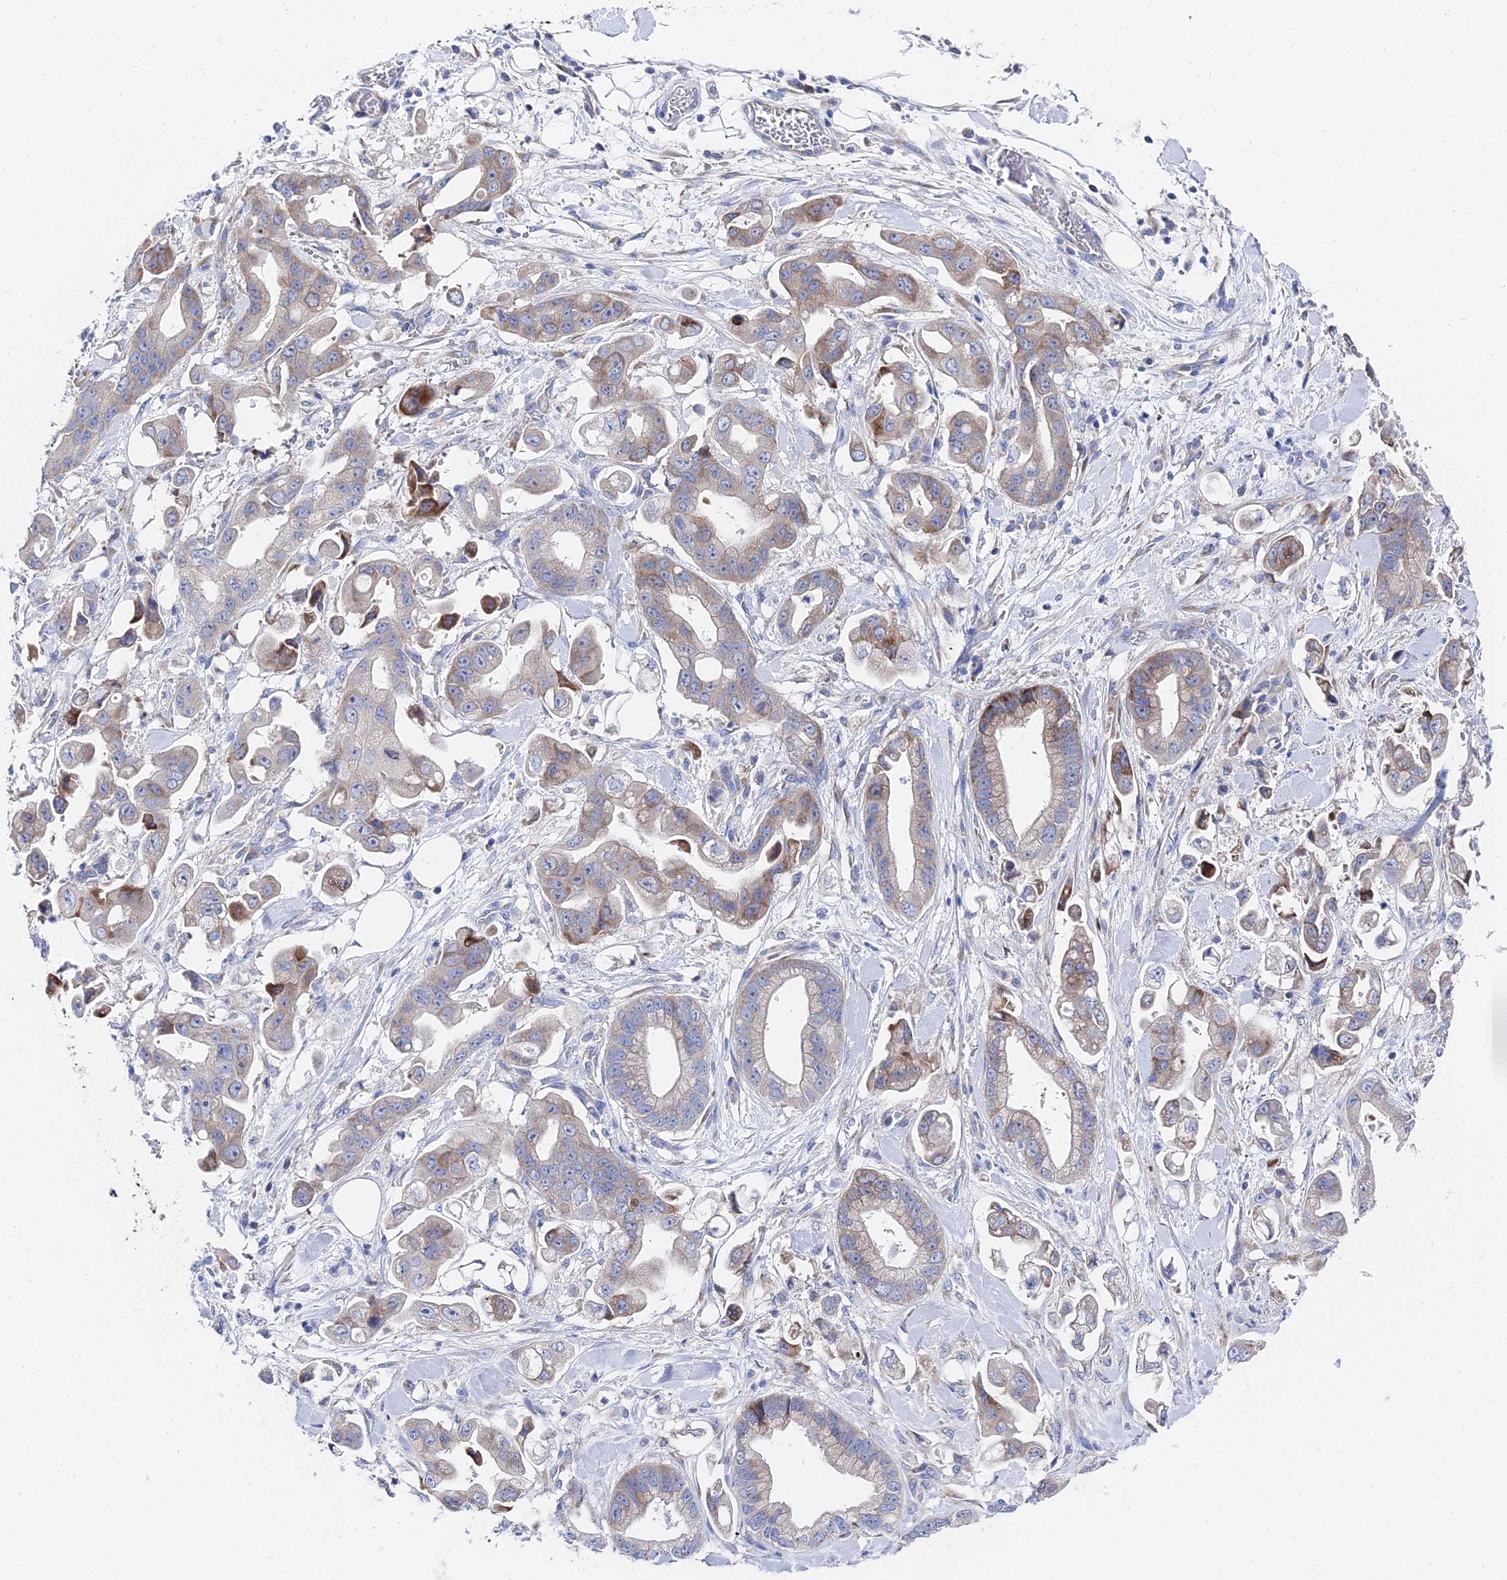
{"staining": {"intensity": "moderate", "quantity": "<25%", "location": "cytoplasmic/membranous"}, "tissue": "stomach cancer", "cell_type": "Tumor cells", "image_type": "cancer", "snomed": [{"axis": "morphology", "description": "Adenocarcinoma, NOS"}, {"axis": "topography", "description": "Stomach"}], "caption": "Stomach cancer stained for a protein displays moderate cytoplasmic/membranous positivity in tumor cells.", "gene": "PTTG1", "patient": {"sex": "male", "age": 62}}